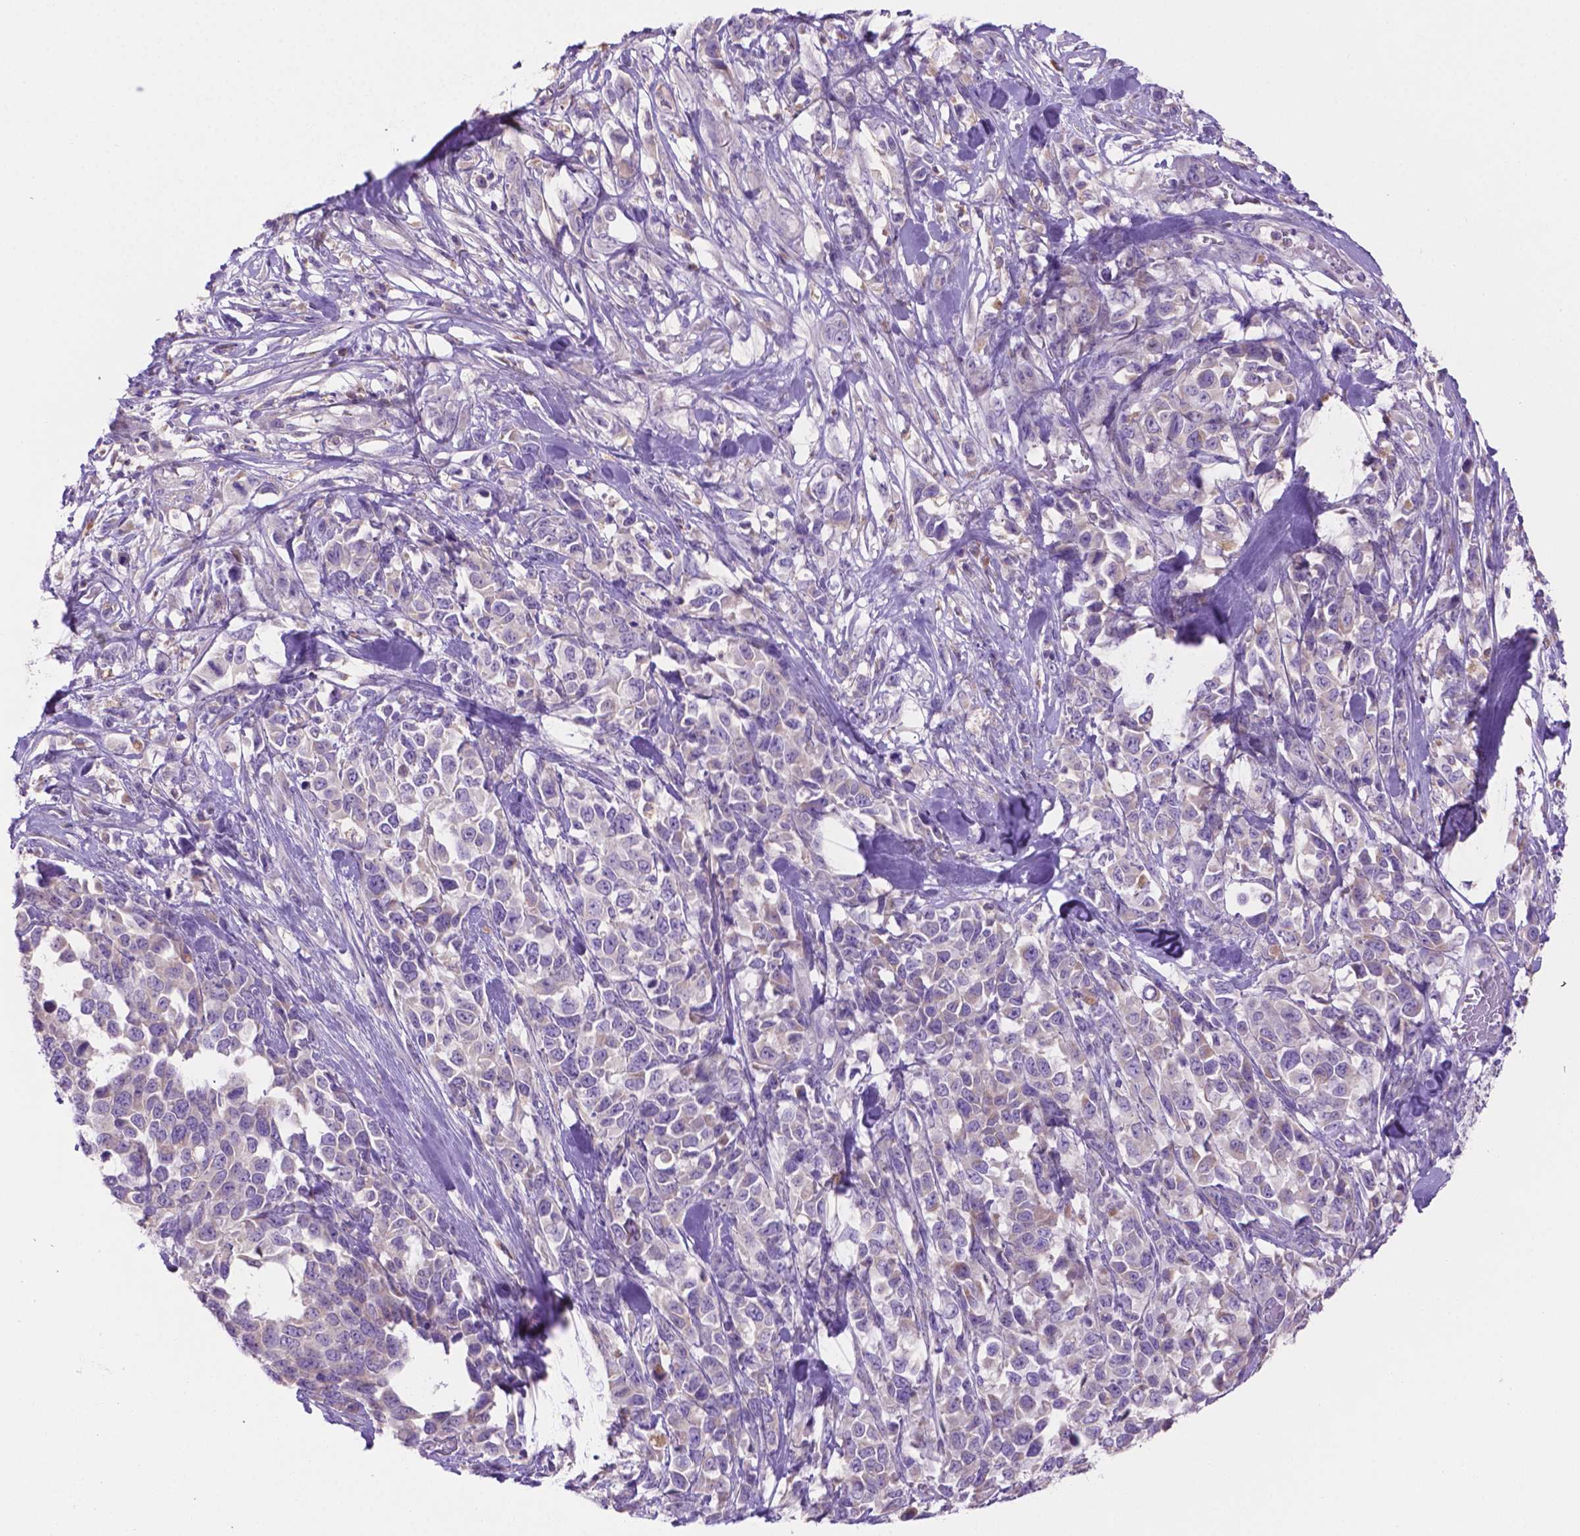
{"staining": {"intensity": "negative", "quantity": "none", "location": "none"}, "tissue": "melanoma", "cell_type": "Tumor cells", "image_type": "cancer", "snomed": [{"axis": "morphology", "description": "Malignant melanoma, Metastatic site"}, {"axis": "topography", "description": "Skin"}], "caption": "There is no significant staining in tumor cells of melanoma.", "gene": "CDH7", "patient": {"sex": "male", "age": 84}}